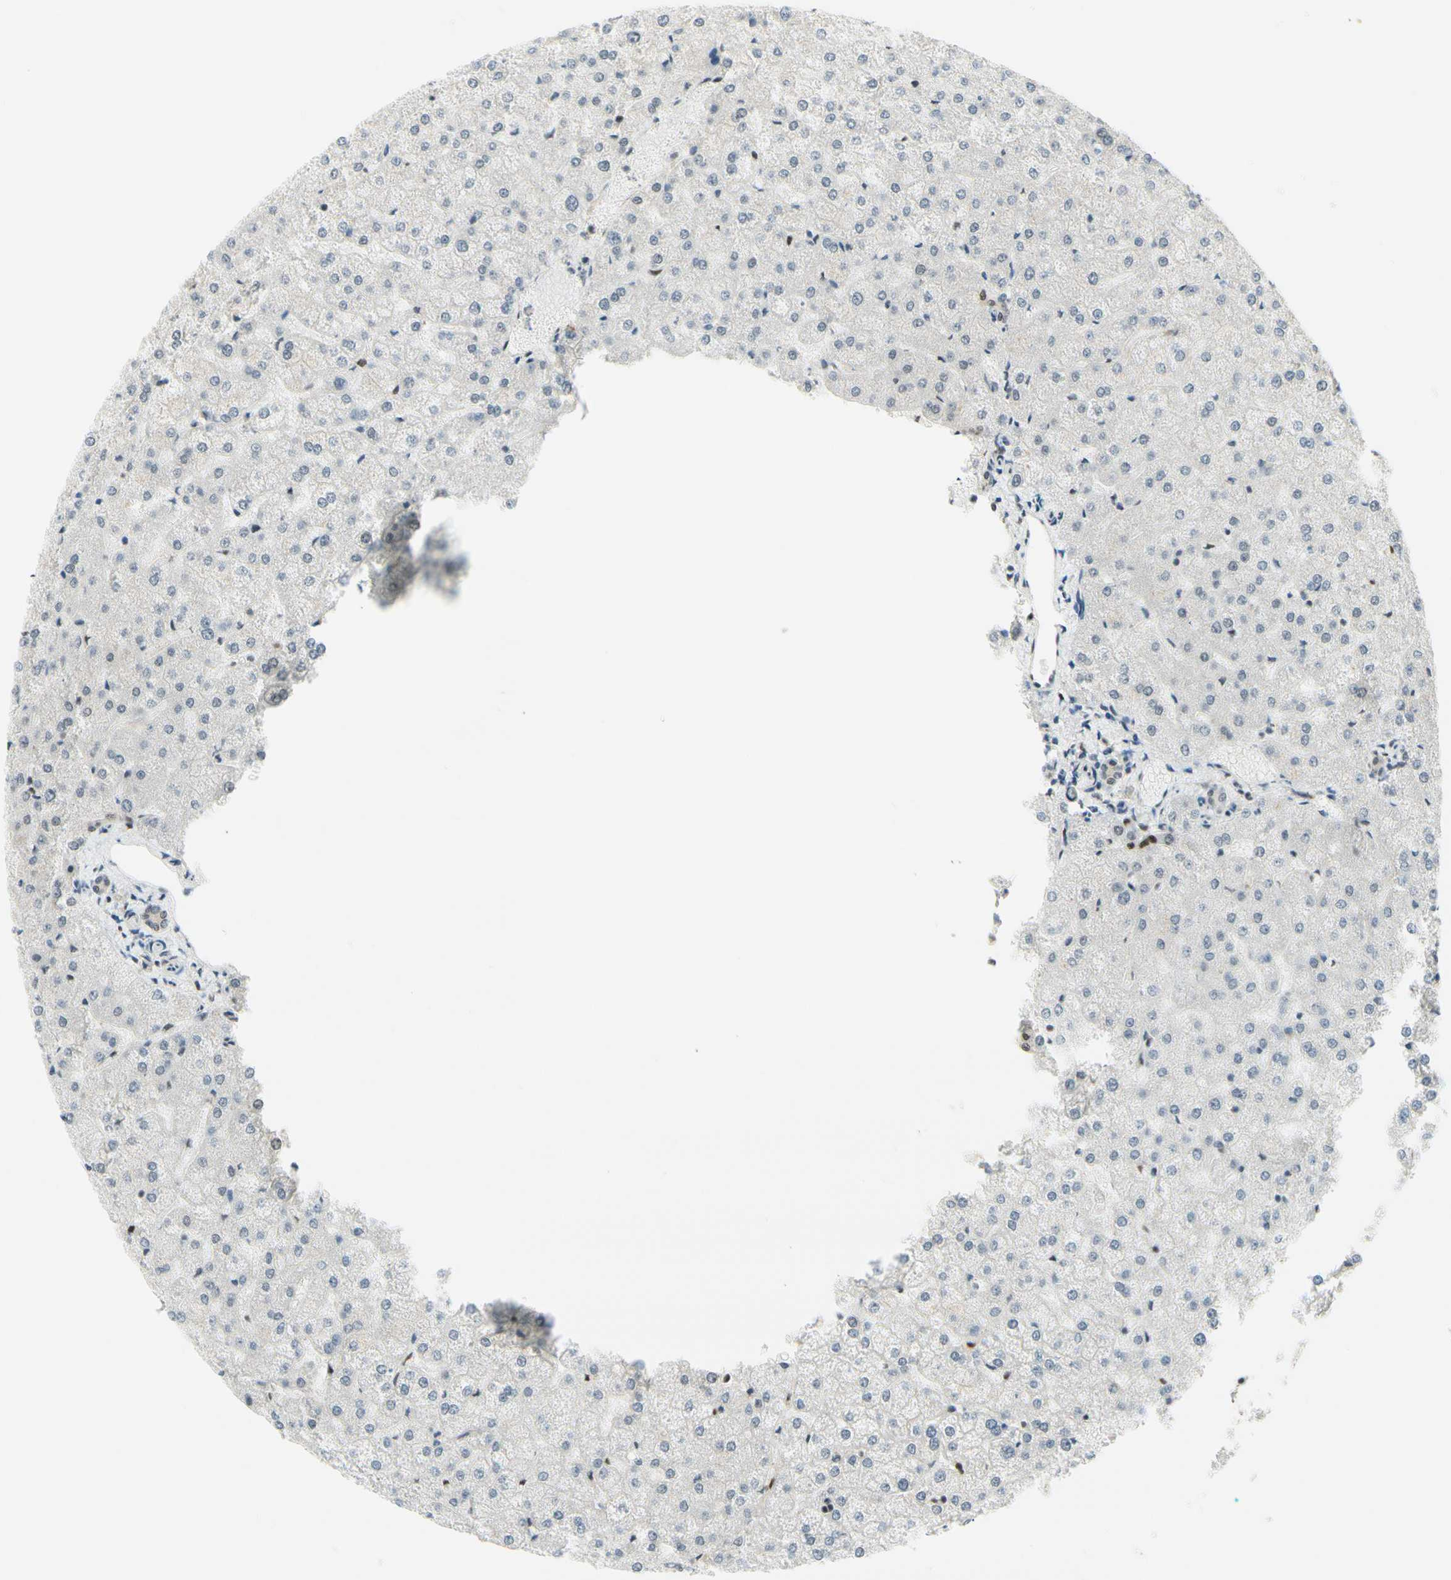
{"staining": {"intensity": "negative", "quantity": "none", "location": "none"}, "tissue": "liver", "cell_type": "Cholangiocytes", "image_type": "normal", "snomed": [{"axis": "morphology", "description": "Normal tissue, NOS"}, {"axis": "topography", "description": "Liver"}], "caption": "Liver stained for a protein using IHC reveals no expression cholangiocytes.", "gene": "HSF1", "patient": {"sex": "female", "age": 32}}